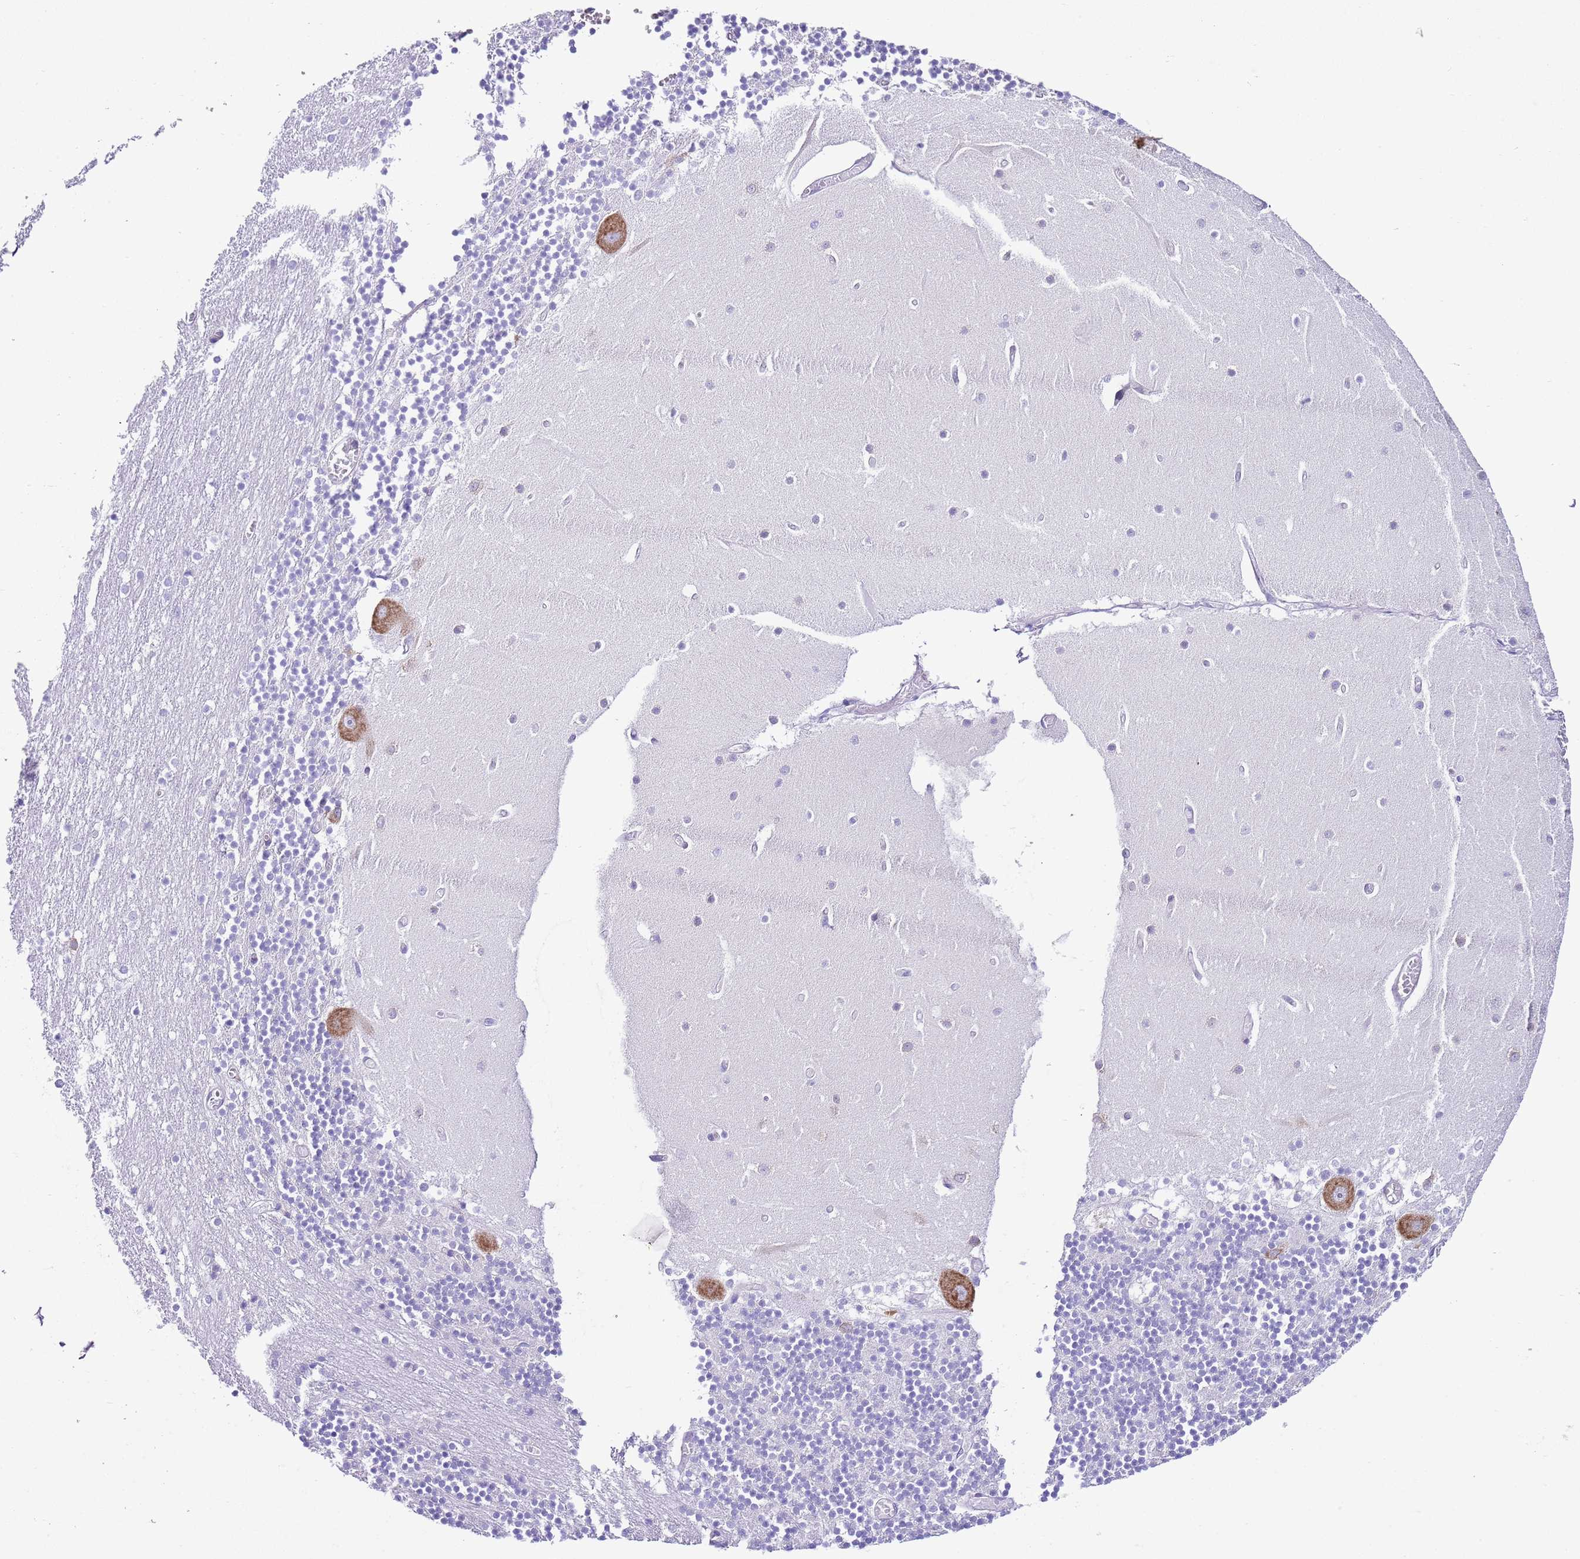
{"staining": {"intensity": "negative", "quantity": "none", "location": "none"}, "tissue": "cerebellum", "cell_type": "Cells in granular layer", "image_type": "normal", "snomed": [{"axis": "morphology", "description": "Normal tissue, NOS"}, {"axis": "topography", "description": "Cerebellum"}], "caption": "IHC photomicrograph of normal cerebellum stained for a protein (brown), which reveals no staining in cells in granular layer.", "gene": "RPS10", "patient": {"sex": "female", "age": 28}}